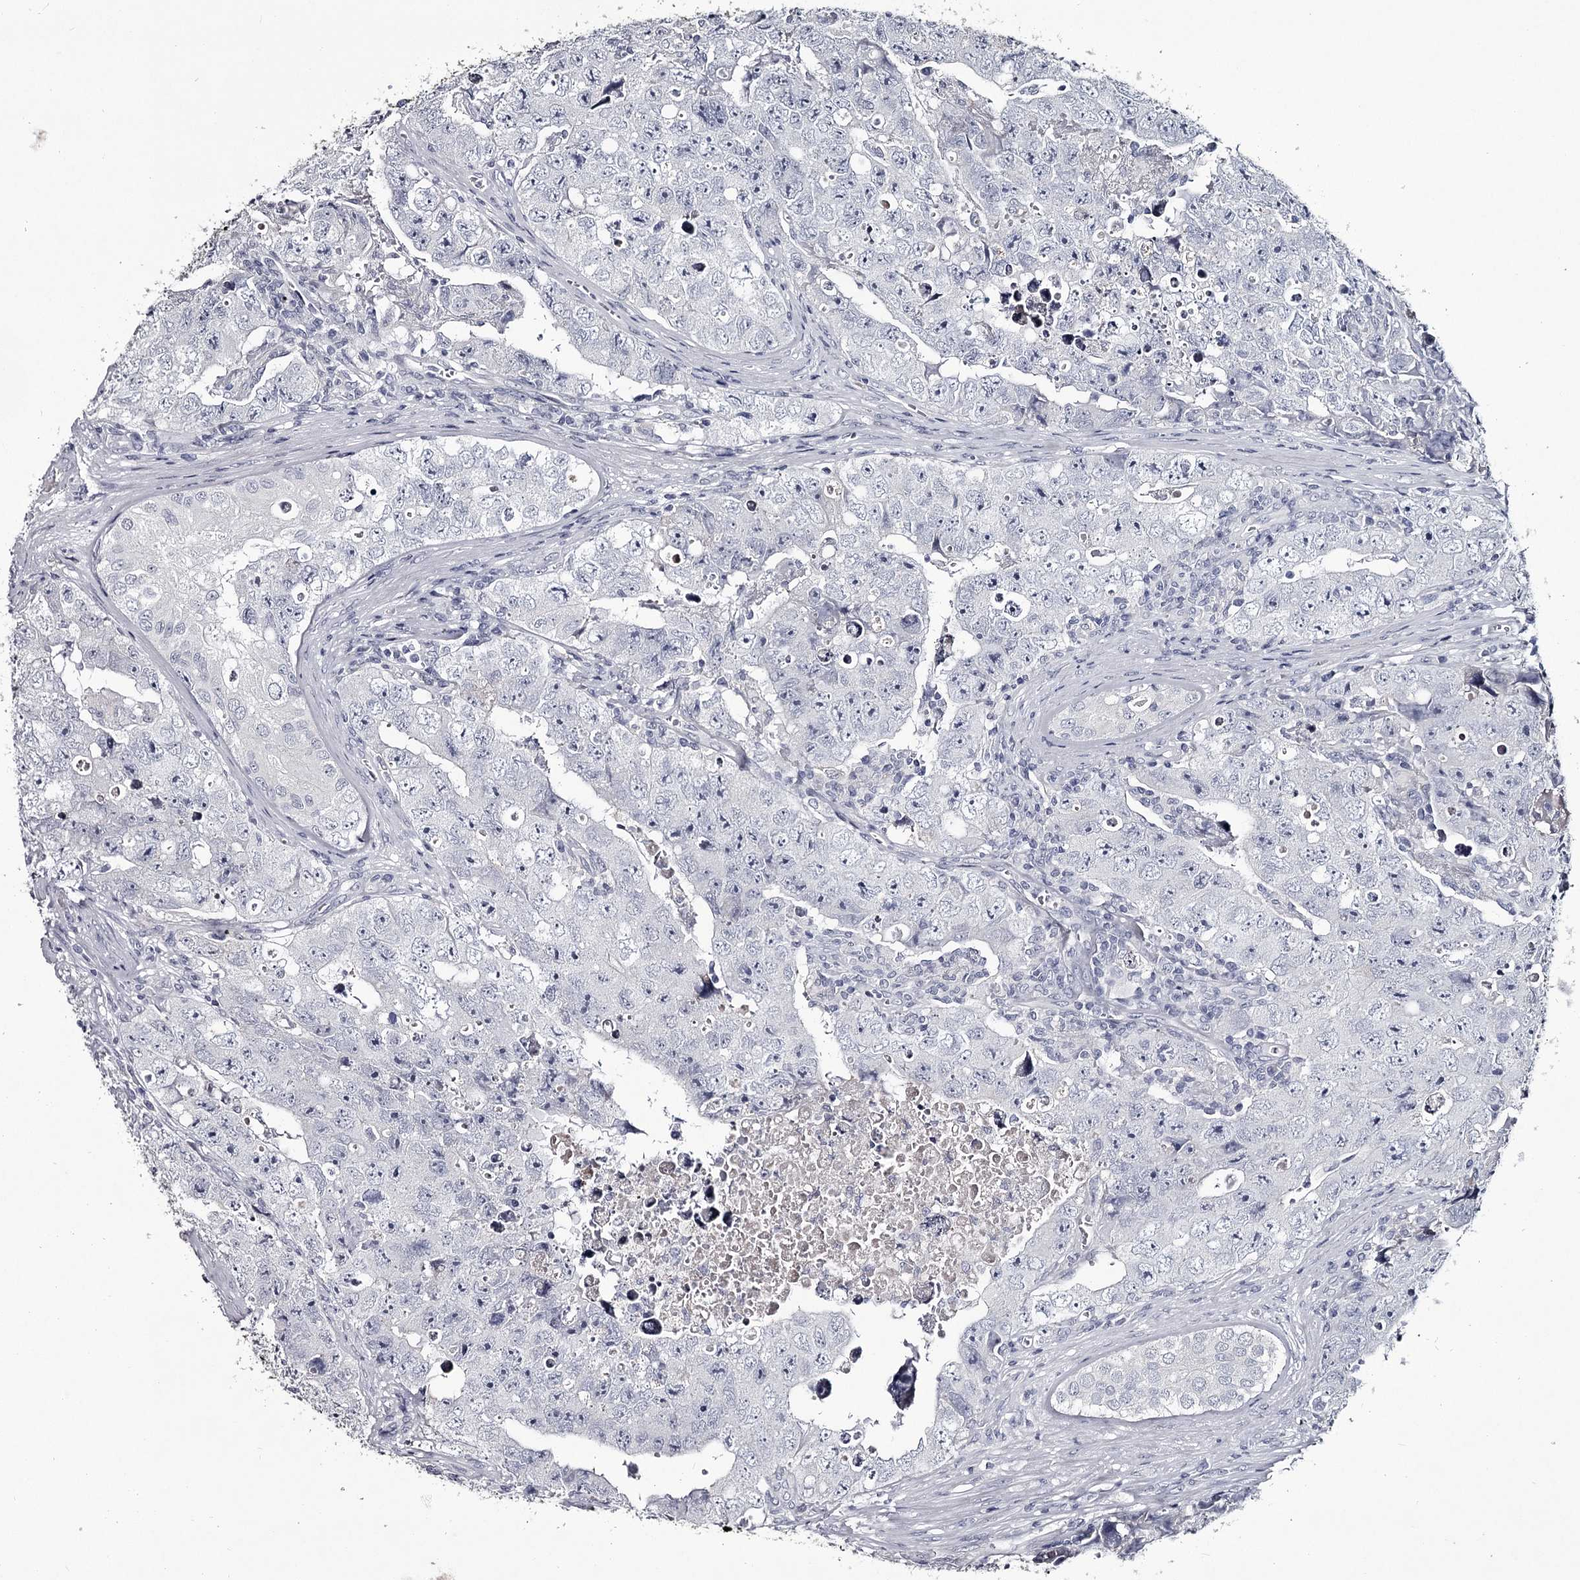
{"staining": {"intensity": "negative", "quantity": "none", "location": "none"}, "tissue": "testis cancer", "cell_type": "Tumor cells", "image_type": "cancer", "snomed": [{"axis": "morphology", "description": "Carcinoma, Embryonal, NOS"}, {"axis": "topography", "description": "Testis"}], "caption": "A high-resolution image shows immunohistochemistry staining of testis embryonal carcinoma, which reveals no significant staining in tumor cells.", "gene": "DAO", "patient": {"sex": "male", "age": 17}}